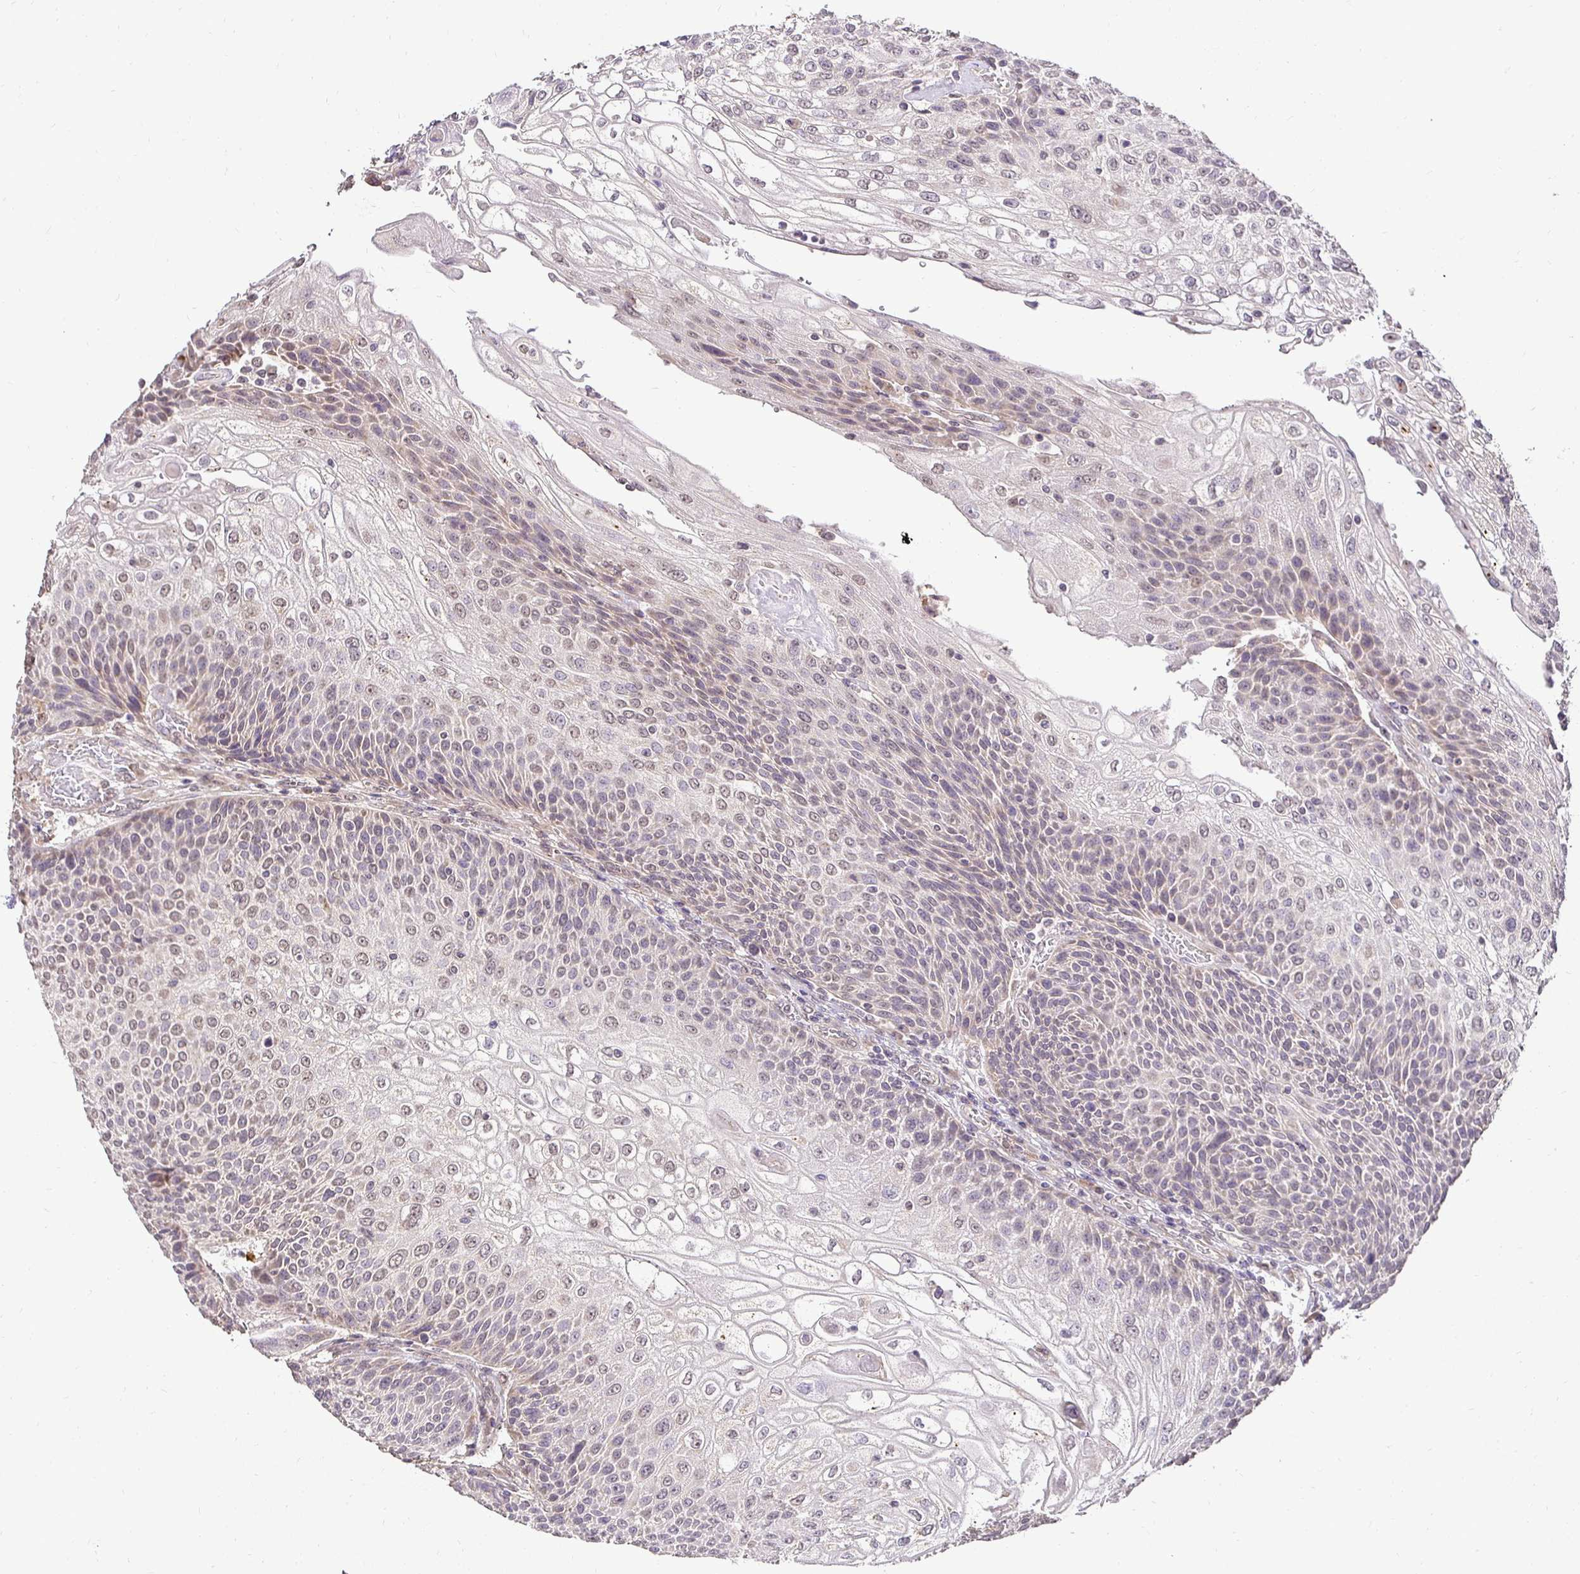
{"staining": {"intensity": "weak", "quantity": "<25%", "location": "cytoplasmic/membranous,nuclear"}, "tissue": "urothelial cancer", "cell_type": "Tumor cells", "image_type": "cancer", "snomed": [{"axis": "morphology", "description": "Urothelial carcinoma, High grade"}, {"axis": "topography", "description": "Urinary bladder"}], "caption": "Human urothelial cancer stained for a protein using immunohistochemistry exhibits no positivity in tumor cells.", "gene": "RHEBL1", "patient": {"sex": "female", "age": 70}}